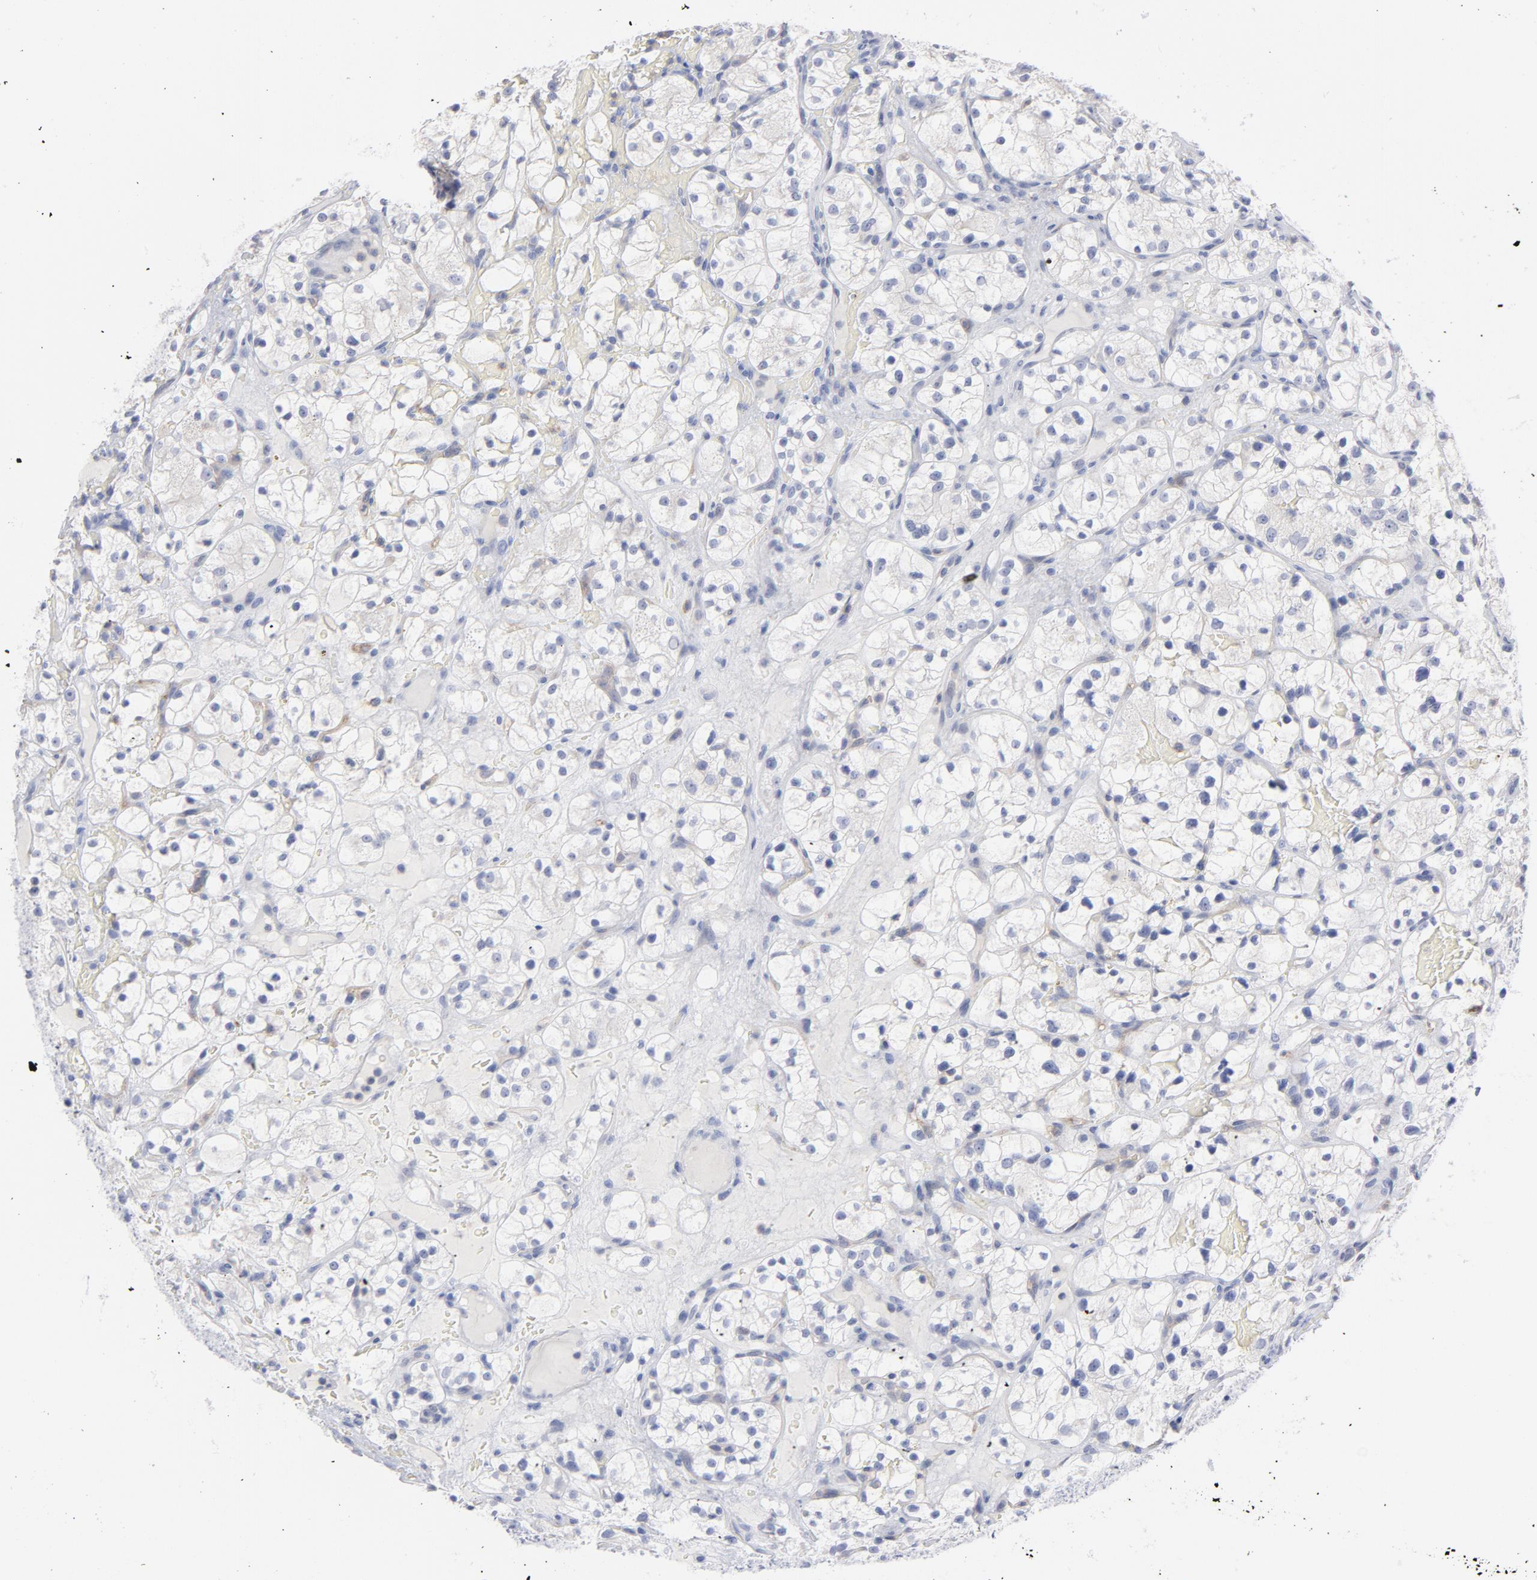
{"staining": {"intensity": "weak", "quantity": "25%-75%", "location": "cytoplasmic/membranous"}, "tissue": "renal cancer", "cell_type": "Tumor cells", "image_type": "cancer", "snomed": [{"axis": "morphology", "description": "Adenocarcinoma, NOS"}, {"axis": "topography", "description": "Kidney"}], "caption": "Renal cancer stained with immunohistochemistry exhibits weak cytoplasmic/membranous expression in about 25%-75% of tumor cells.", "gene": "P2RY8", "patient": {"sex": "female", "age": 60}}